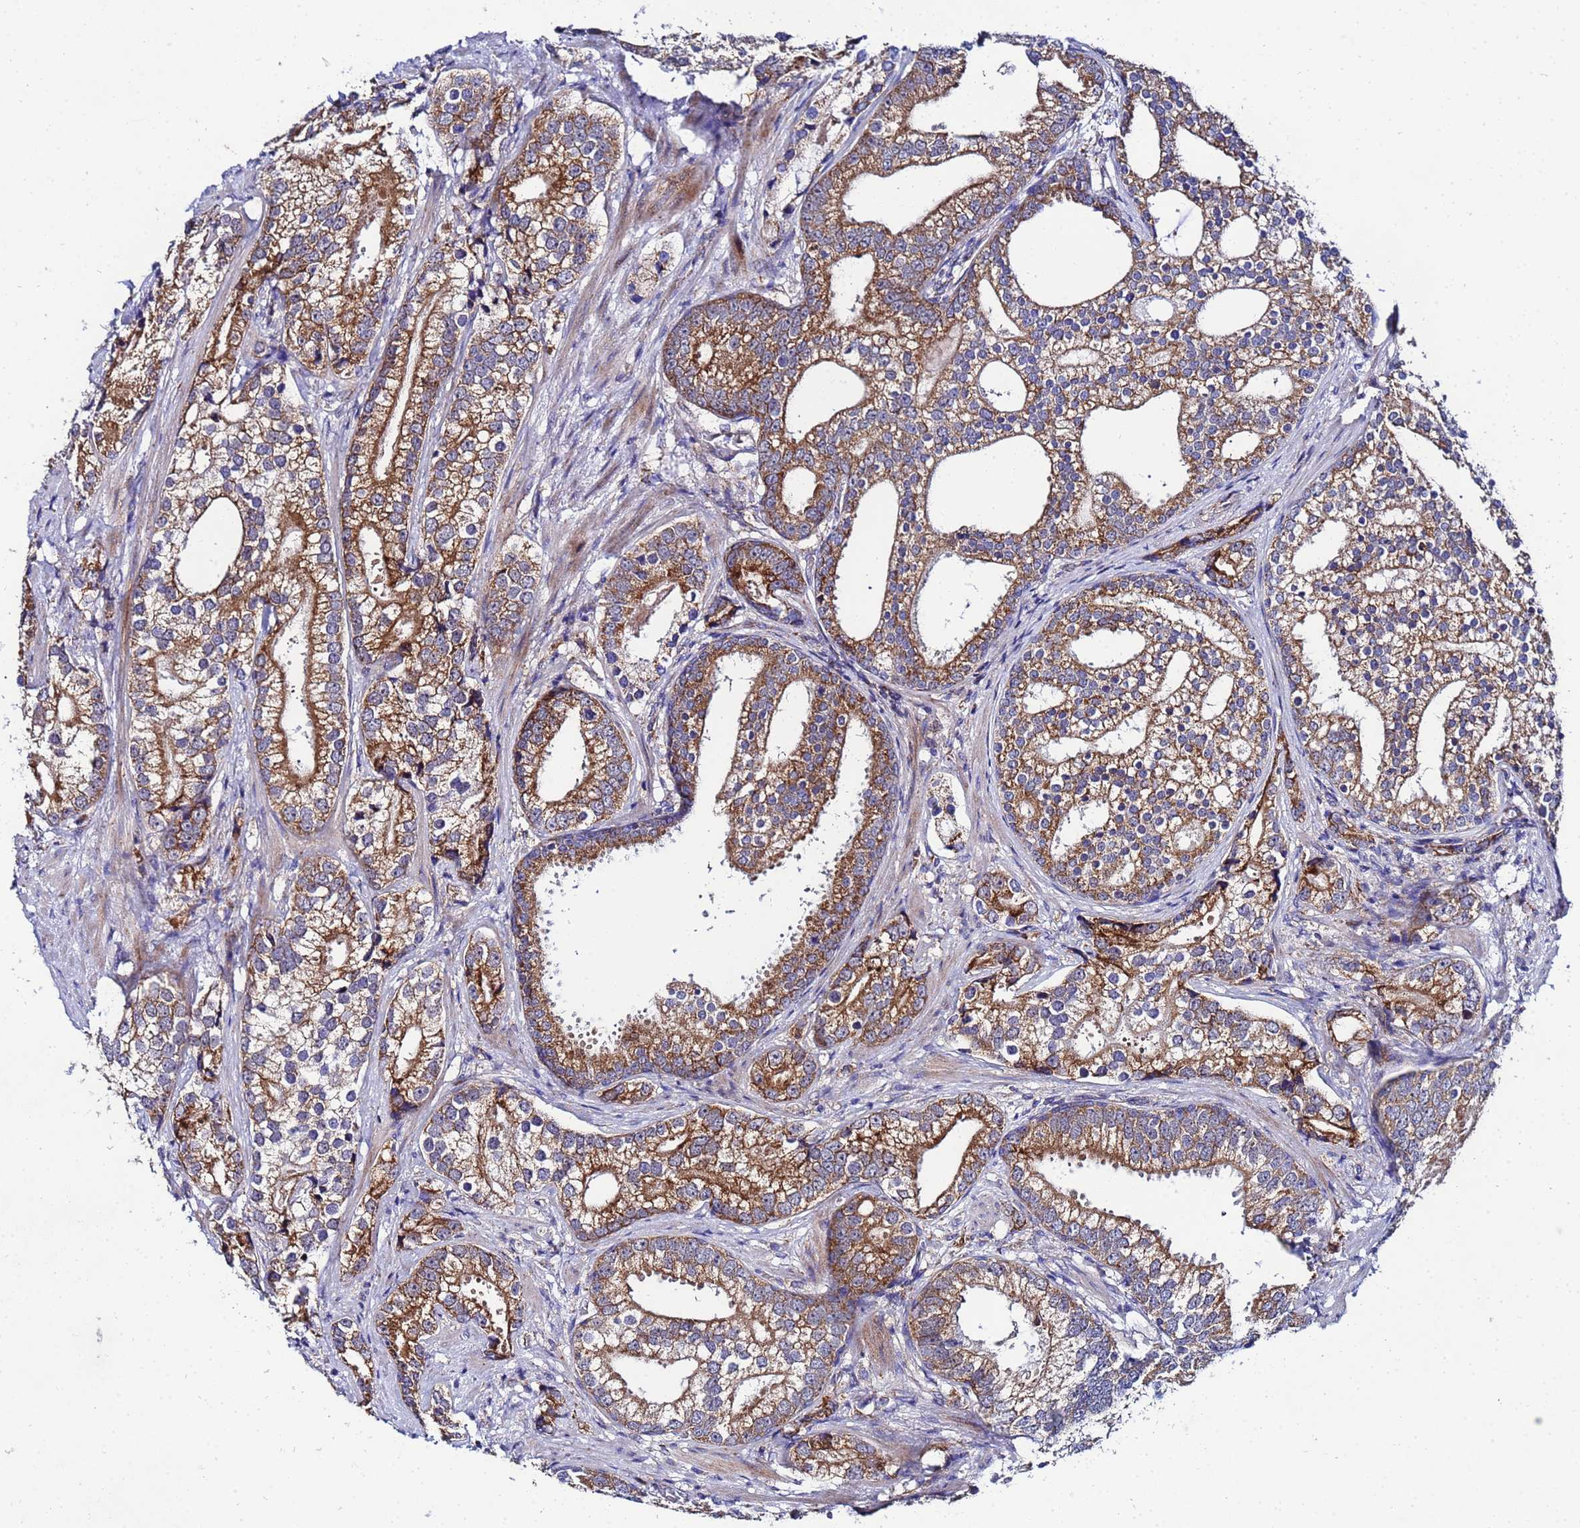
{"staining": {"intensity": "strong", "quantity": ">75%", "location": "cytoplasmic/membranous"}, "tissue": "prostate cancer", "cell_type": "Tumor cells", "image_type": "cancer", "snomed": [{"axis": "morphology", "description": "Adenocarcinoma, High grade"}, {"axis": "topography", "description": "Prostate"}], "caption": "Immunohistochemistry of human prostate cancer (high-grade adenocarcinoma) reveals high levels of strong cytoplasmic/membranous expression in approximately >75% of tumor cells.", "gene": "FAHD2A", "patient": {"sex": "male", "age": 75}}